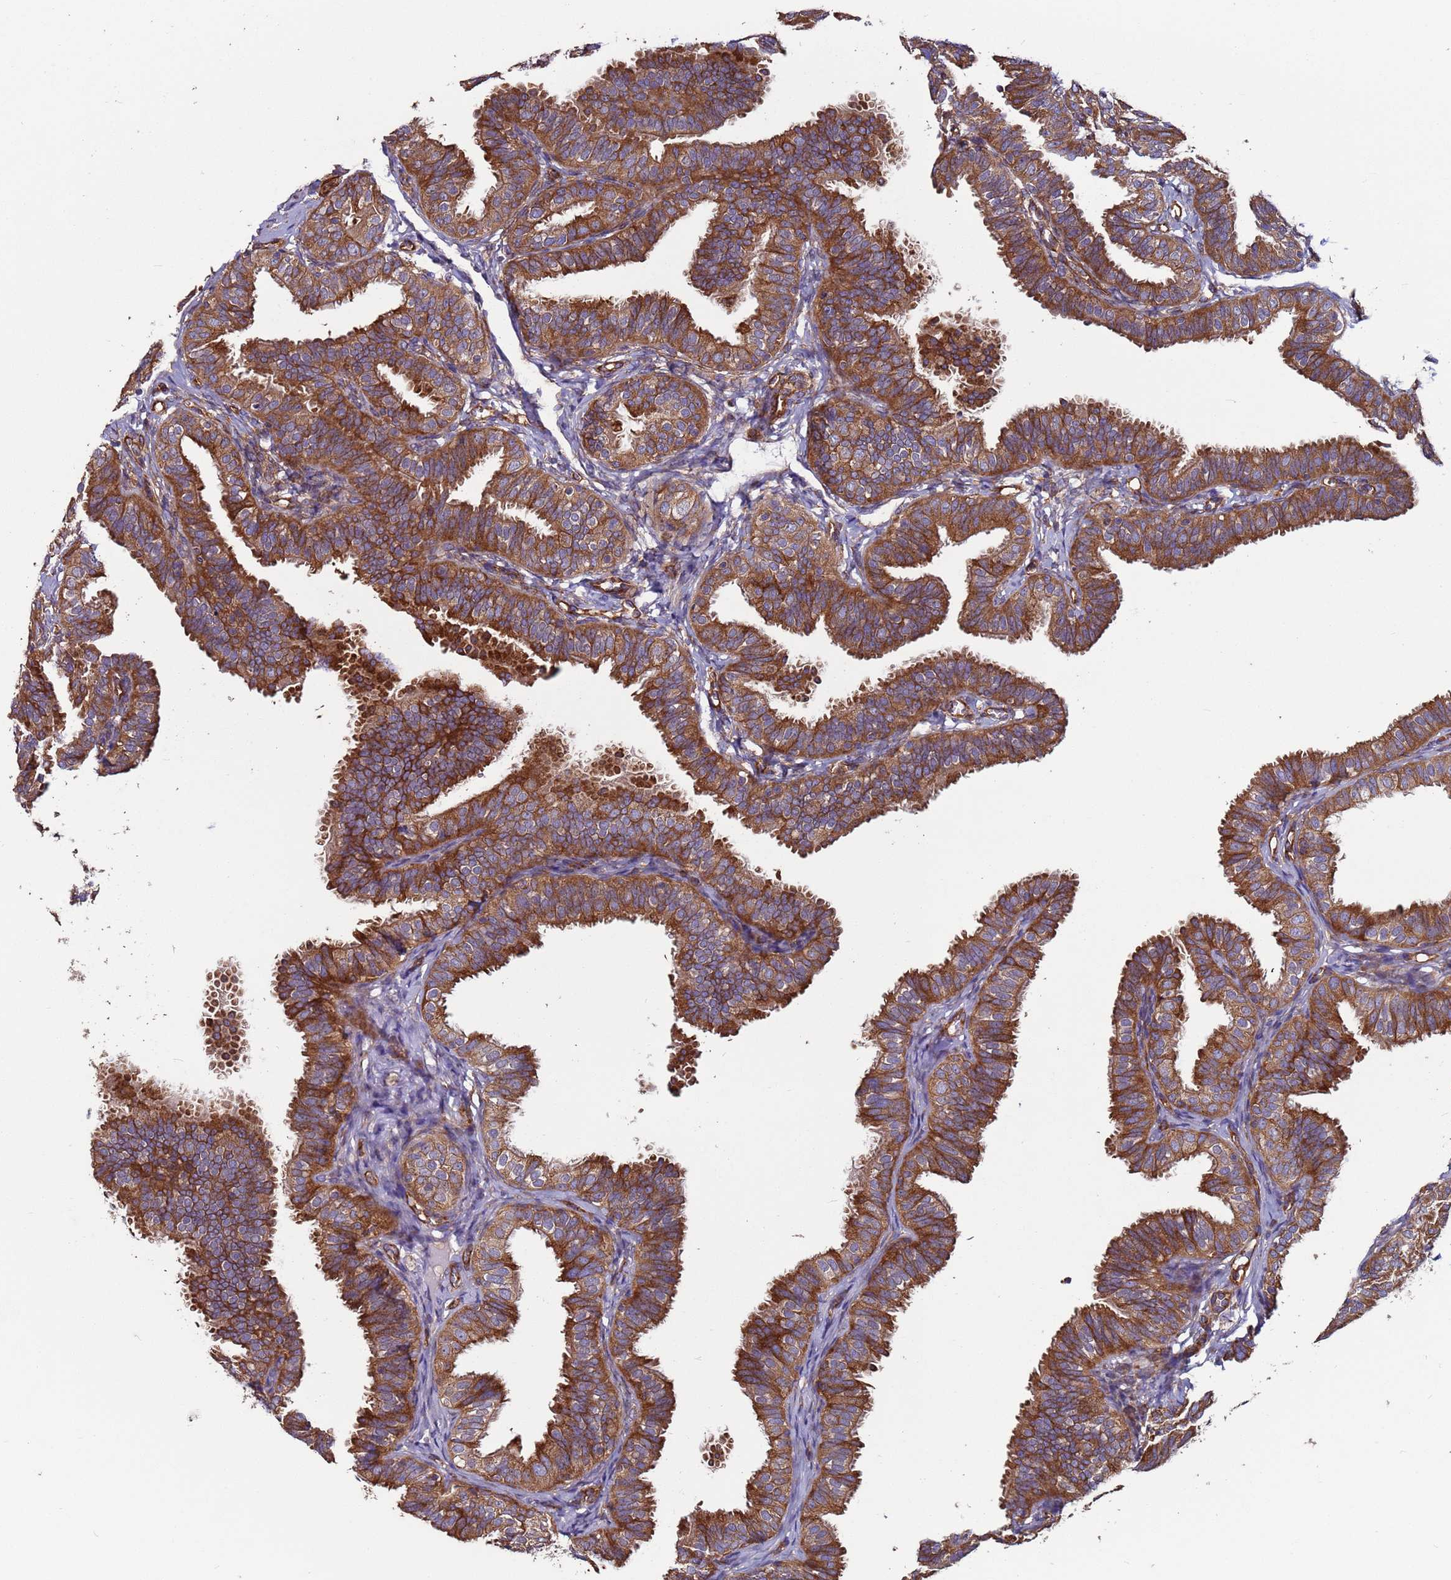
{"staining": {"intensity": "strong", "quantity": ">75%", "location": "cytoplasmic/membranous"}, "tissue": "fallopian tube", "cell_type": "Glandular cells", "image_type": "normal", "snomed": [{"axis": "morphology", "description": "Normal tissue, NOS"}, {"axis": "topography", "description": "Fallopian tube"}], "caption": "A brown stain highlights strong cytoplasmic/membranous positivity of a protein in glandular cells of benign human fallopian tube.", "gene": "ZBTB39", "patient": {"sex": "female", "age": 35}}